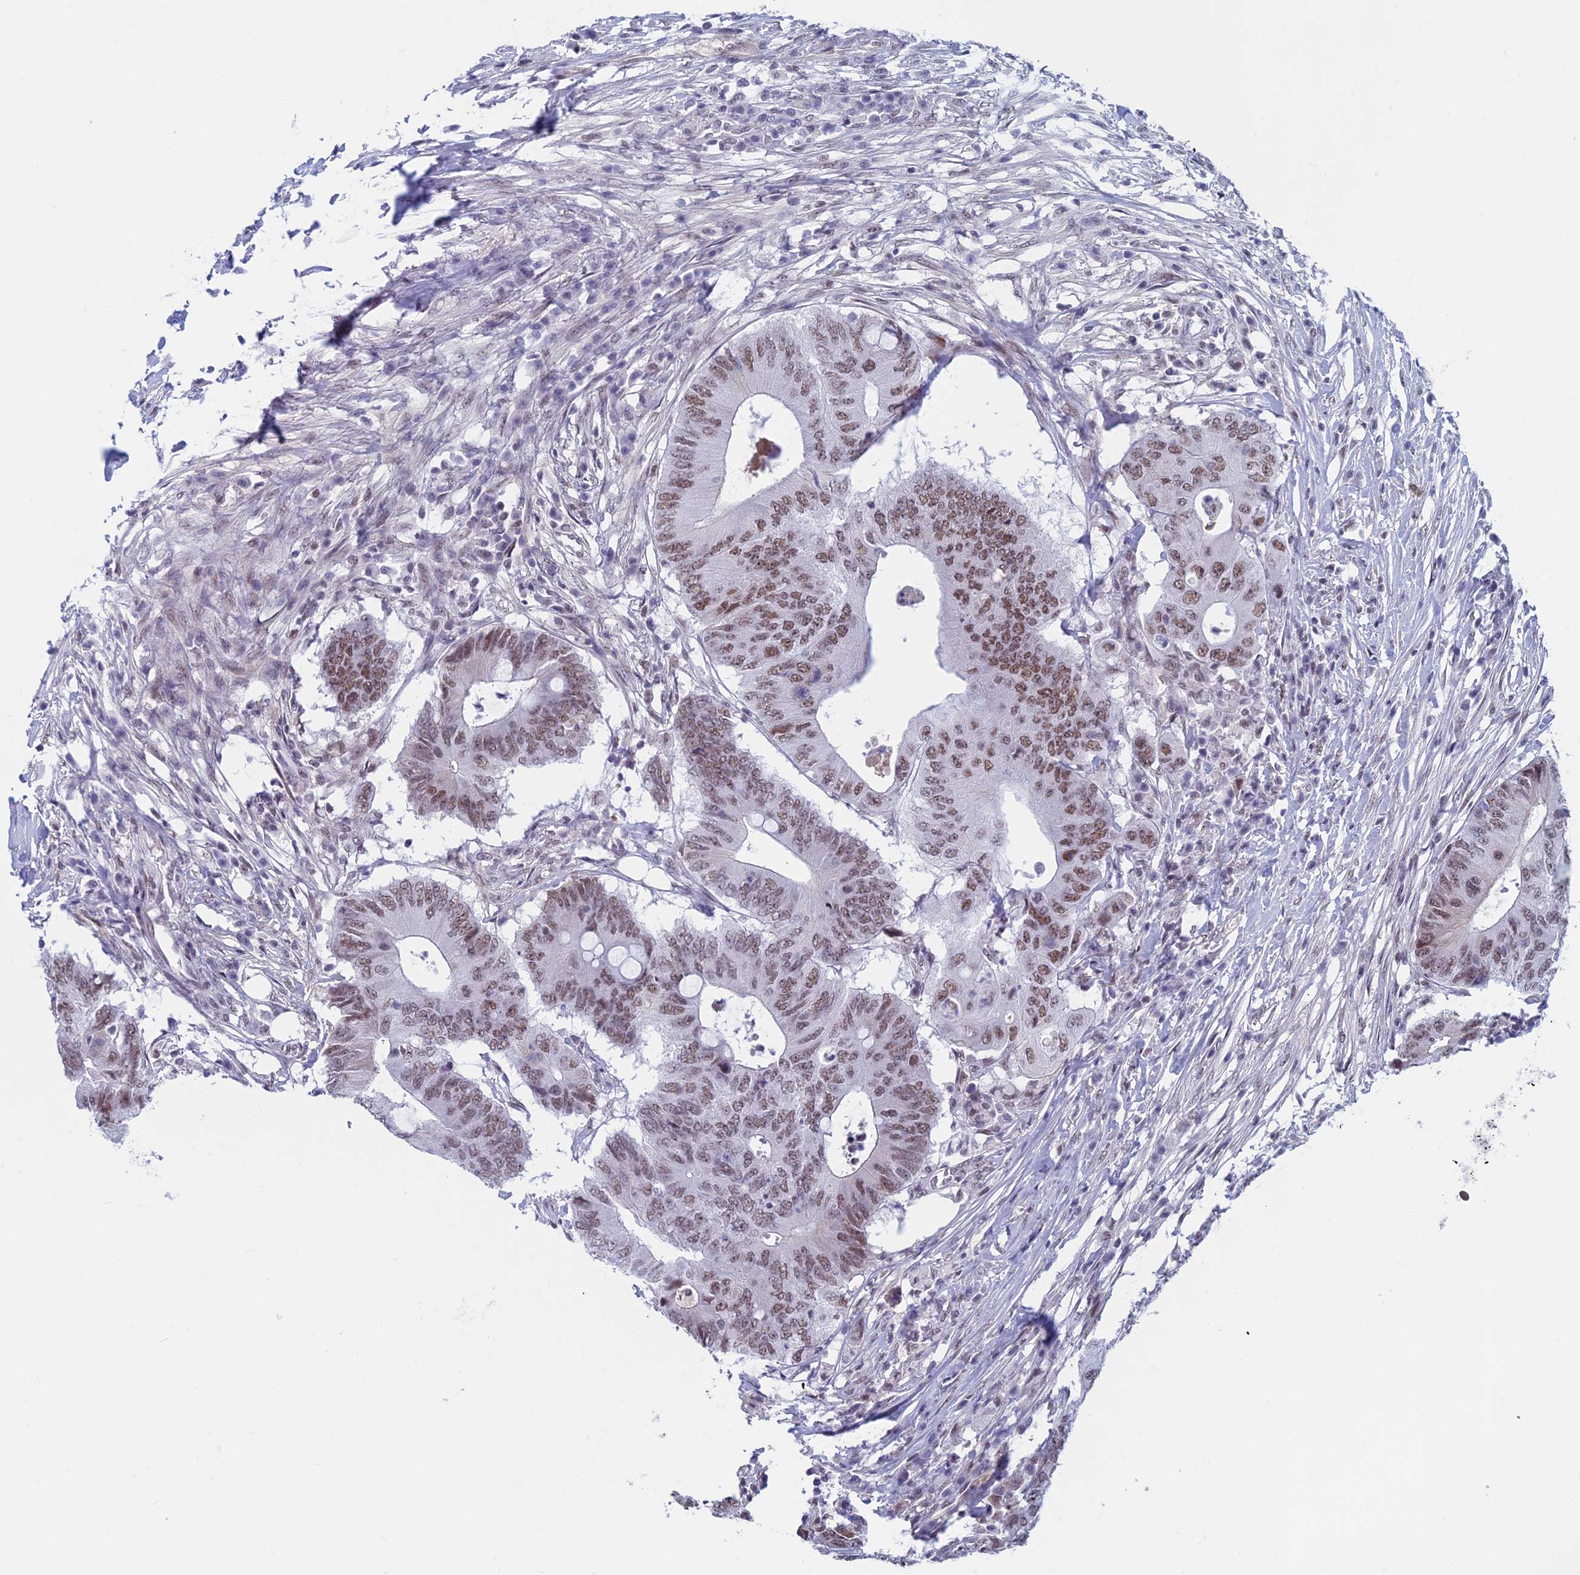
{"staining": {"intensity": "moderate", "quantity": ">75%", "location": "nuclear"}, "tissue": "colorectal cancer", "cell_type": "Tumor cells", "image_type": "cancer", "snomed": [{"axis": "morphology", "description": "Adenocarcinoma, NOS"}, {"axis": "topography", "description": "Colon"}], "caption": "Immunohistochemical staining of human adenocarcinoma (colorectal) shows medium levels of moderate nuclear protein positivity in approximately >75% of tumor cells.", "gene": "ASH2L", "patient": {"sex": "male", "age": 71}}